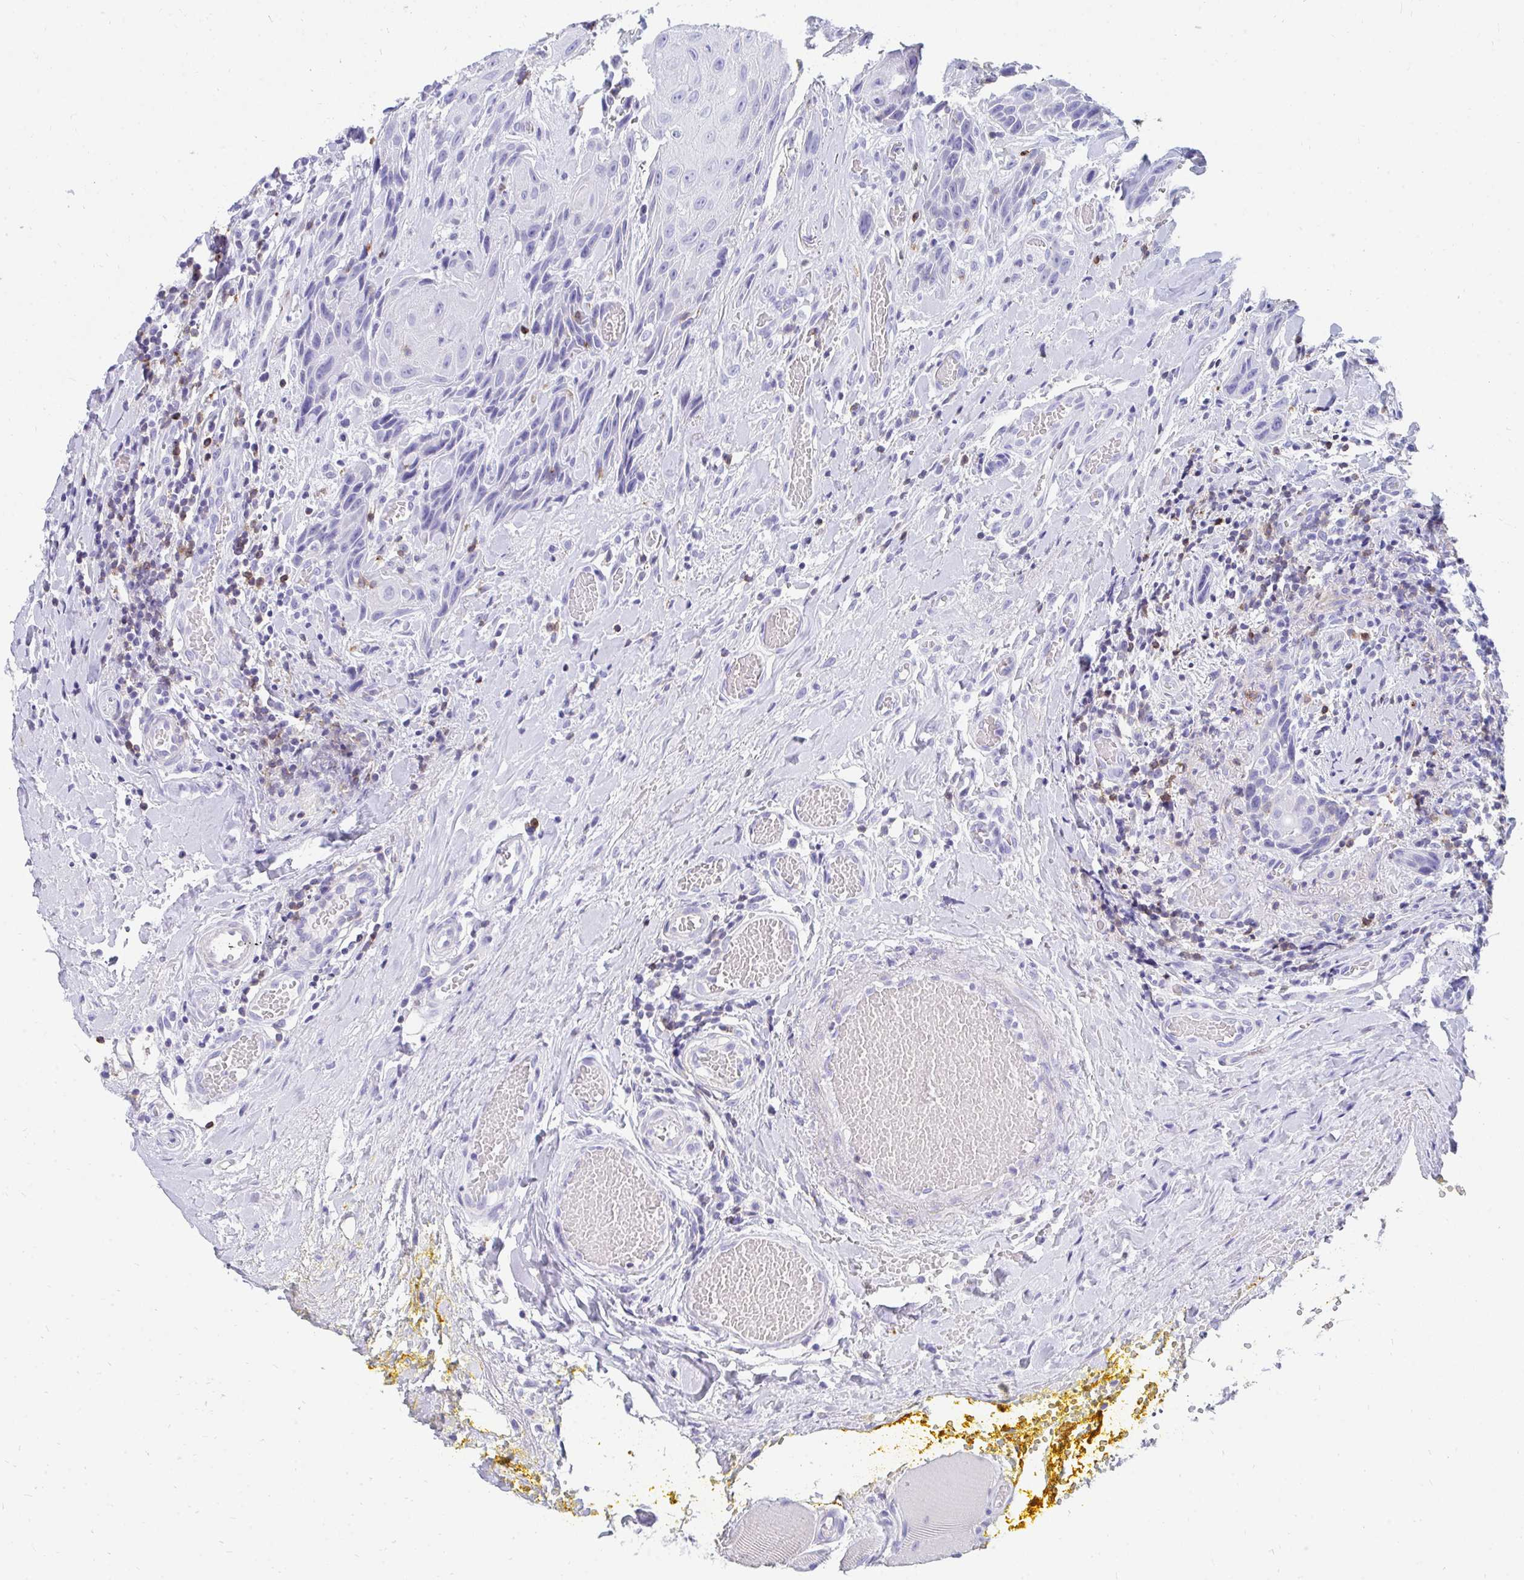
{"staining": {"intensity": "negative", "quantity": "none", "location": "none"}, "tissue": "head and neck cancer", "cell_type": "Tumor cells", "image_type": "cancer", "snomed": [{"axis": "morphology", "description": "Squamous cell carcinoma, NOS"}, {"axis": "topography", "description": "Oral tissue"}, {"axis": "topography", "description": "Head-Neck"}], "caption": "Photomicrograph shows no protein staining in tumor cells of squamous cell carcinoma (head and neck) tissue.", "gene": "CD7", "patient": {"sex": "male", "age": 49}}